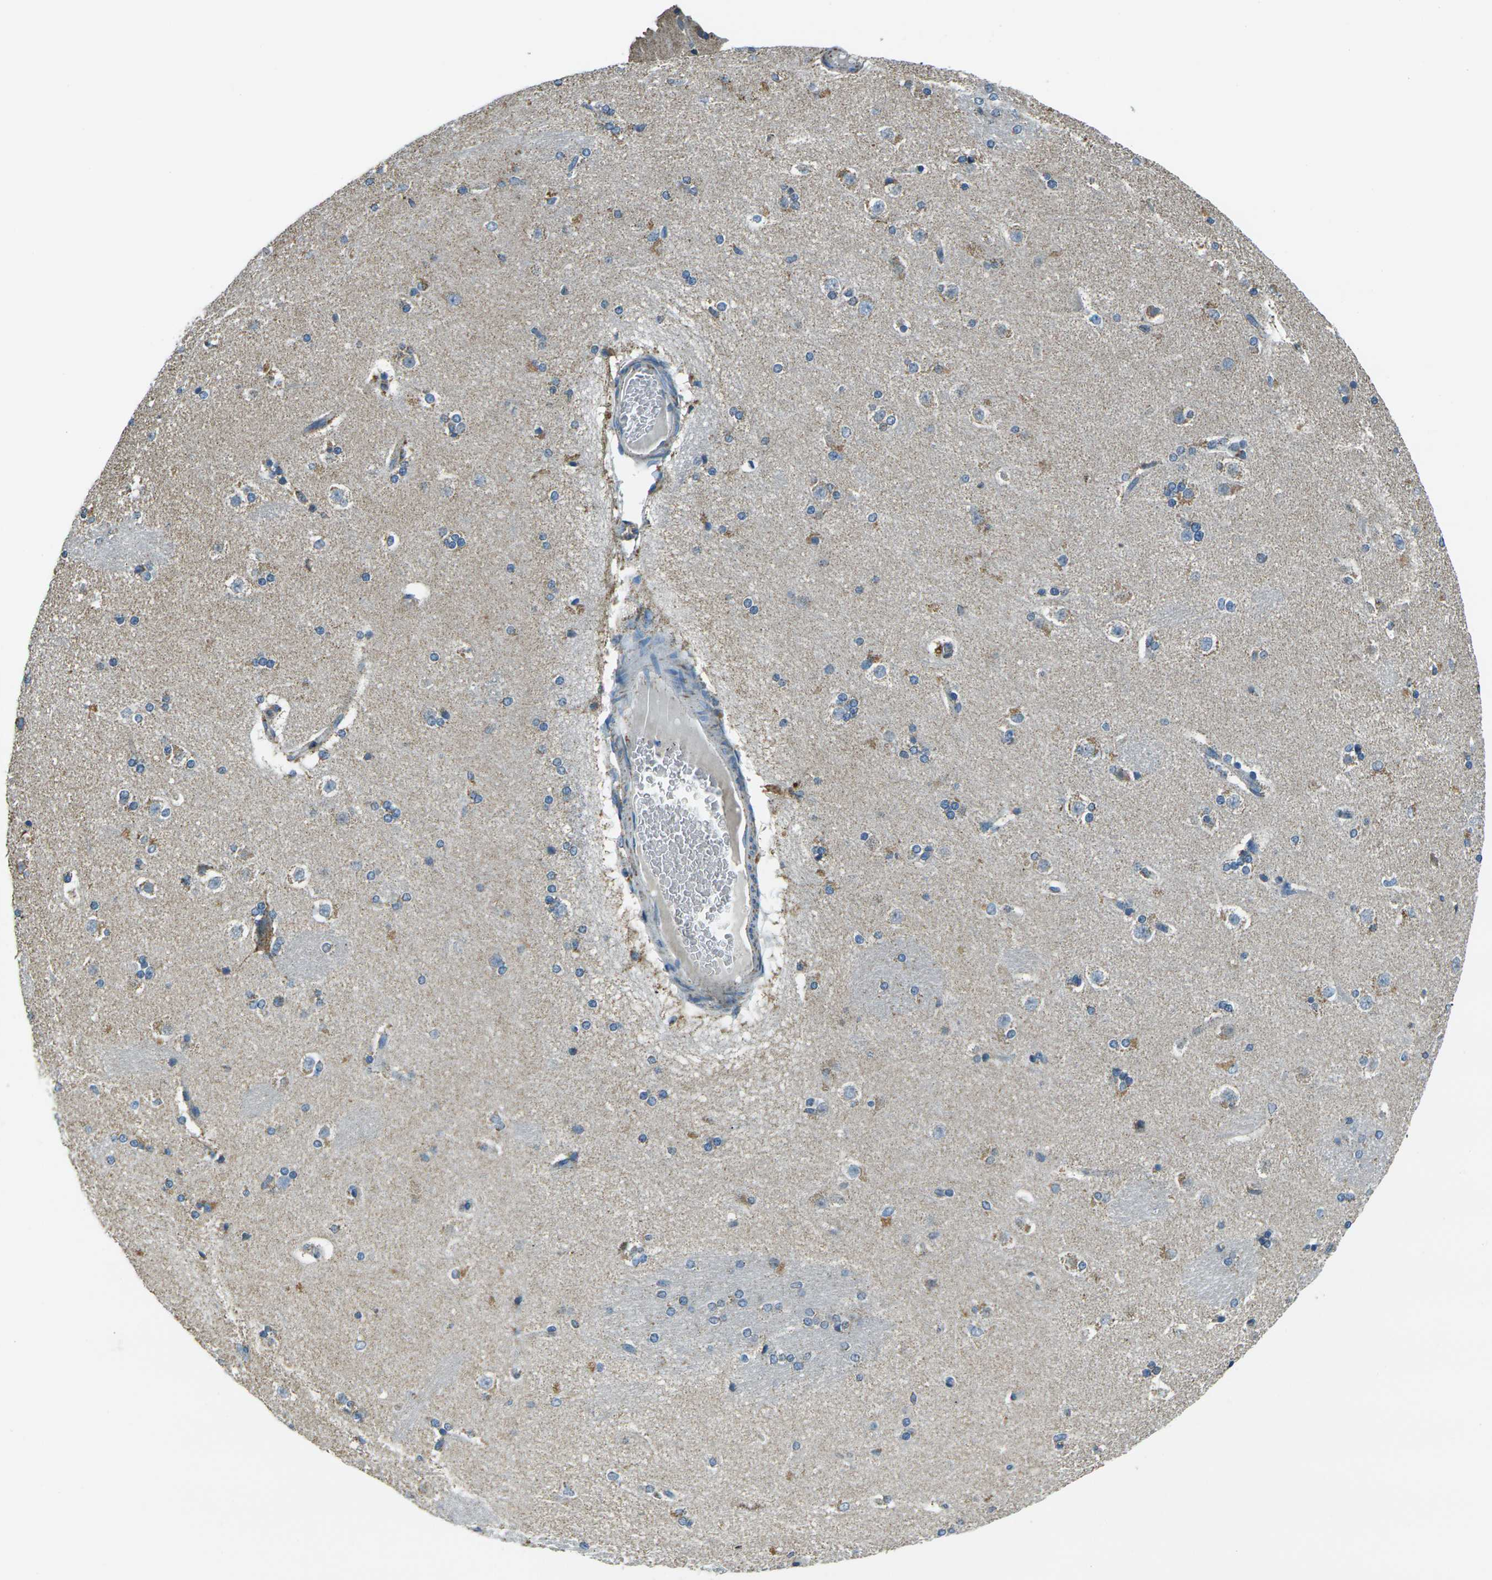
{"staining": {"intensity": "moderate", "quantity": "25%-75%", "location": "cytoplasmic/membranous"}, "tissue": "caudate", "cell_type": "Glial cells", "image_type": "normal", "snomed": [{"axis": "morphology", "description": "Normal tissue, NOS"}, {"axis": "topography", "description": "Lateral ventricle wall"}], "caption": "Human caudate stained for a protein (brown) shows moderate cytoplasmic/membranous positive expression in about 25%-75% of glial cells.", "gene": "IRF3", "patient": {"sex": "female", "age": 19}}